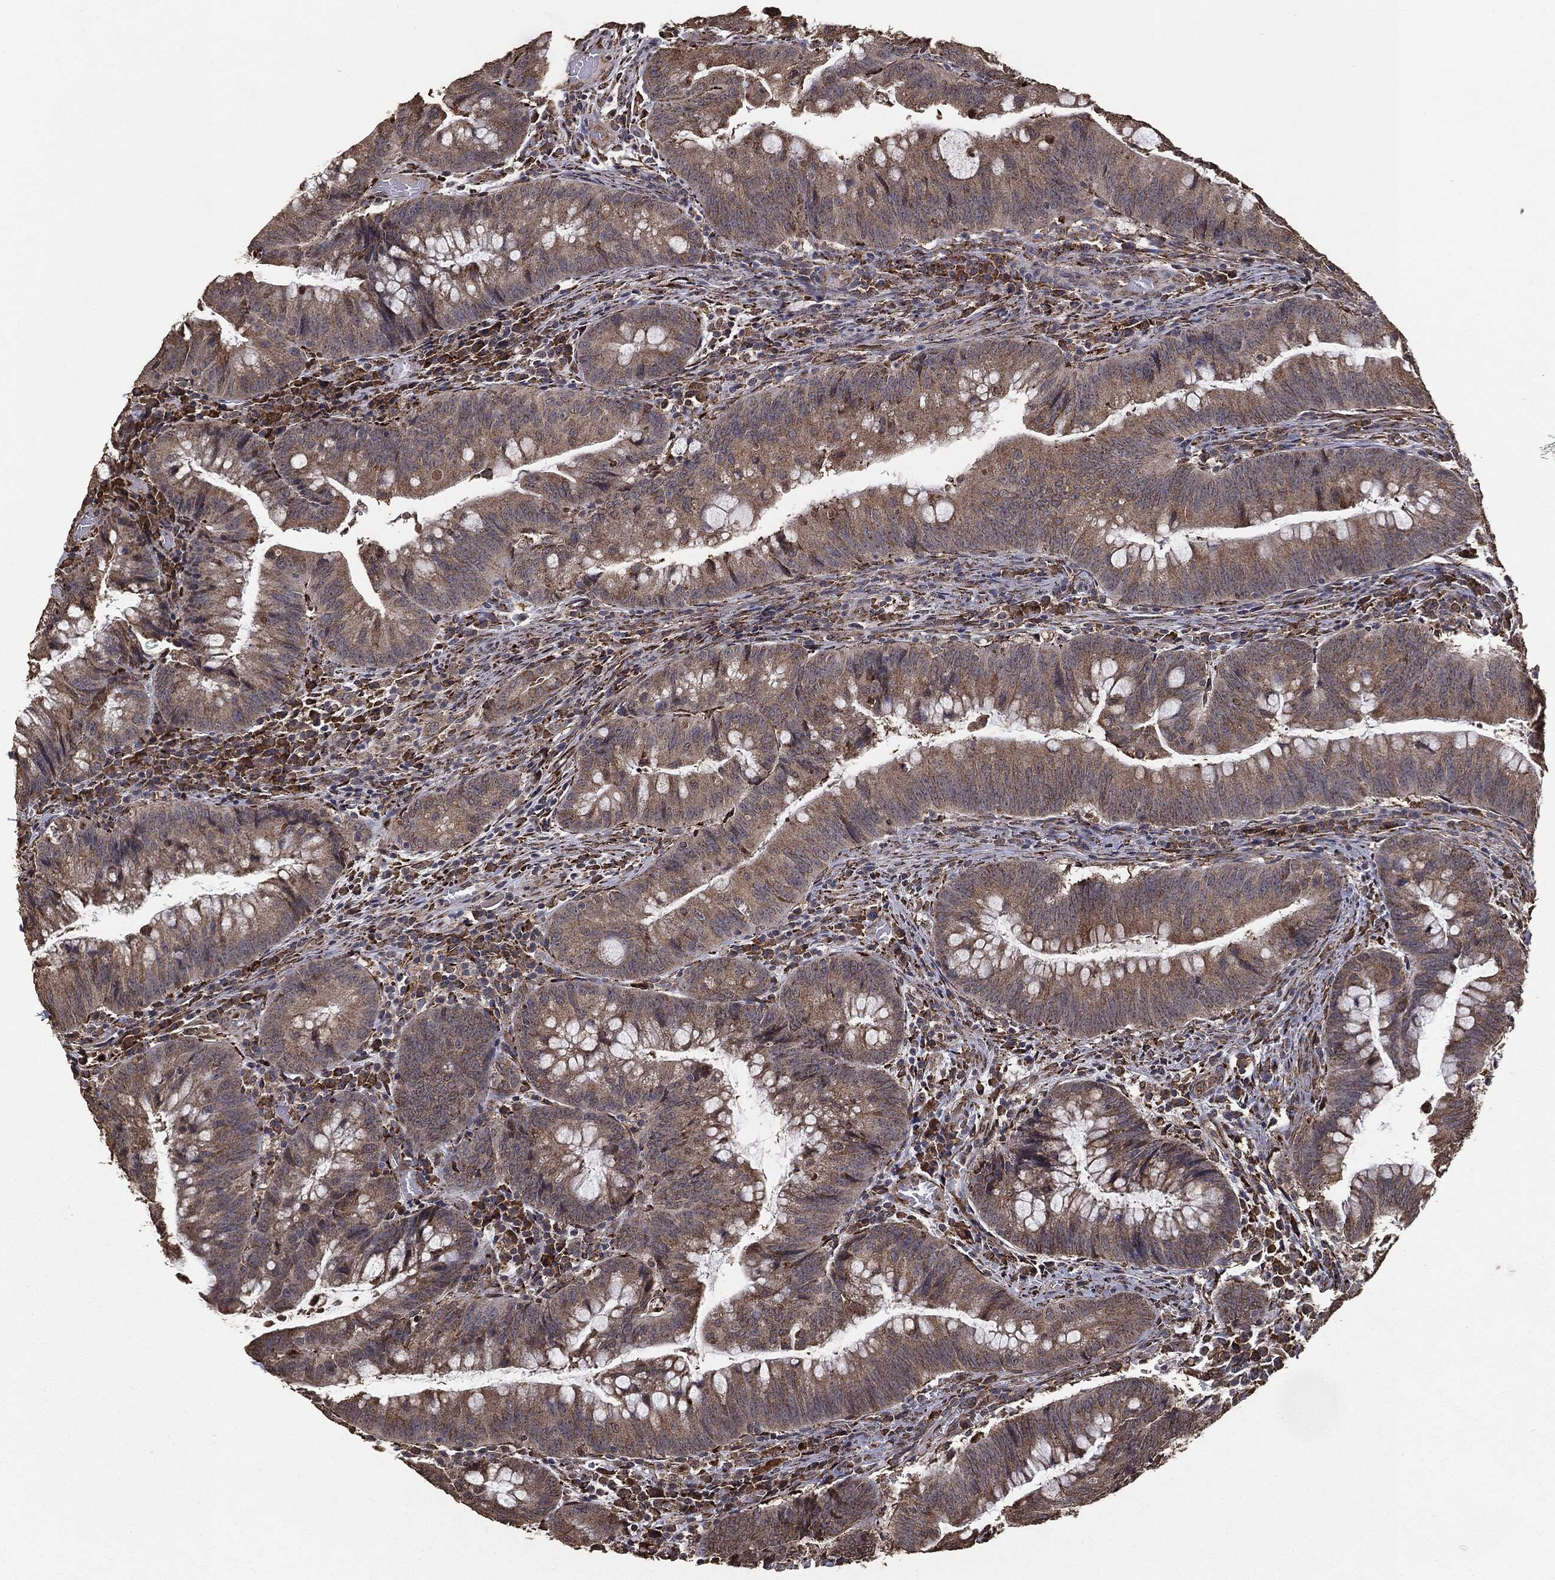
{"staining": {"intensity": "weak", "quantity": ">75%", "location": "cytoplasmic/membranous"}, "tissue": "colorectal cancer", "cell_type": "Tumor cells", "image_type": "cancer", "snomed": [{"axis": "morphology", "description": "Adenocarcinoma, NOS"}, {"axis": "topography", "description": "Colon"}], "caption": "Protein positivity by IHC exhibits weak cytoplasmic/membranous expression in about >75% of tumor cells in colorectal cancer (adenocarcinoma).", "gene": "MTOR", "patient": {"sex": "male", "age": 62}}